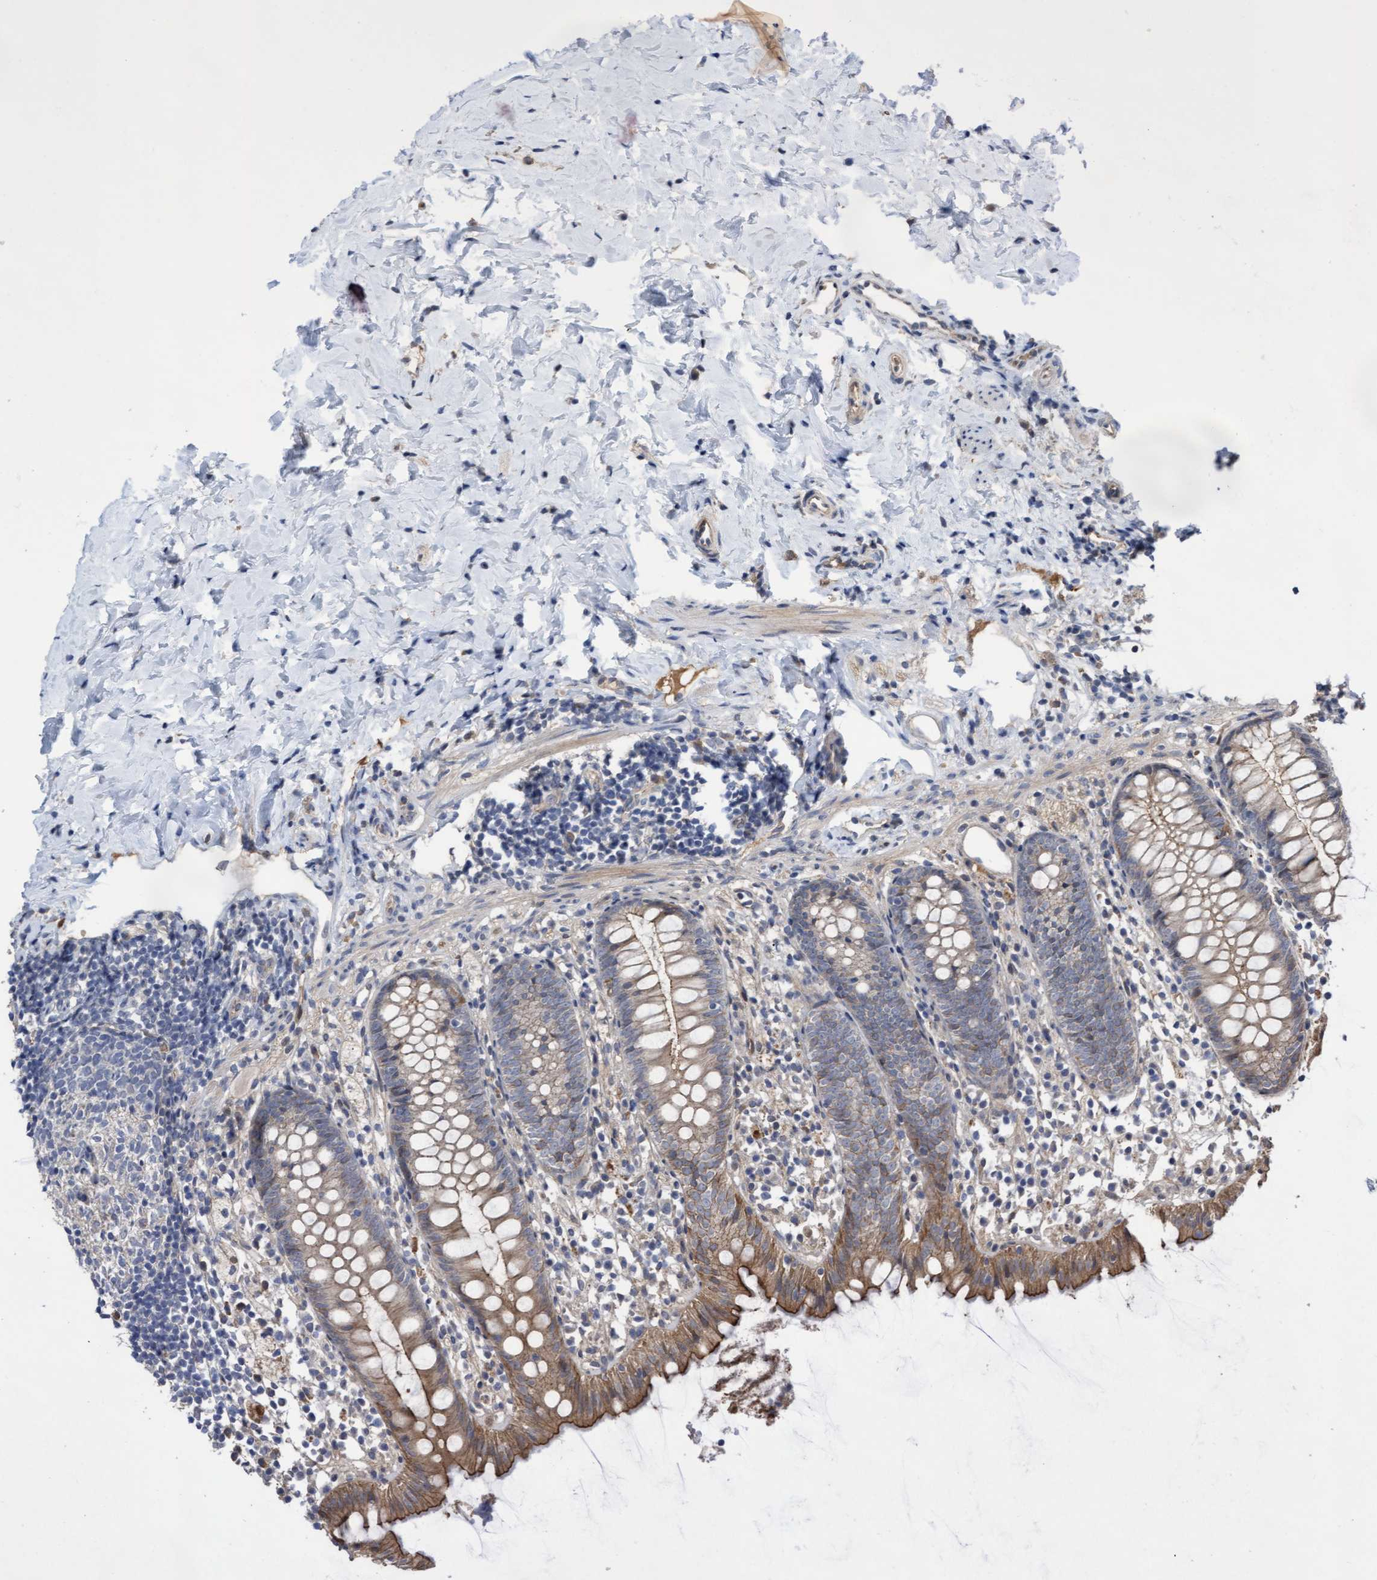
{"staining": {"intensity": "moderate", "quantity": "25%-75%", "location": "cytoplasmic/membranous"}, "tissue": "appendix", "cell_type": "Glandular cells", "image_type": "normal", "snomed": [{"axis": "morphology", "description": "Normal tissue, NOS"}, {"axis": "topography", "description": "Appendix"}], "caption": "A brown stain shows moderate cytoplasmic/membranous positivity of a protein in glandular cells of unremarkable human appendix. Using DAB (3,3'-diaminobenzidine) (brown) and hematoxylin (blue) stains, captured at high magnification using brightfield microscopy.", "gene": "COBL", "patient": {"sex": "female", "age": 20}}